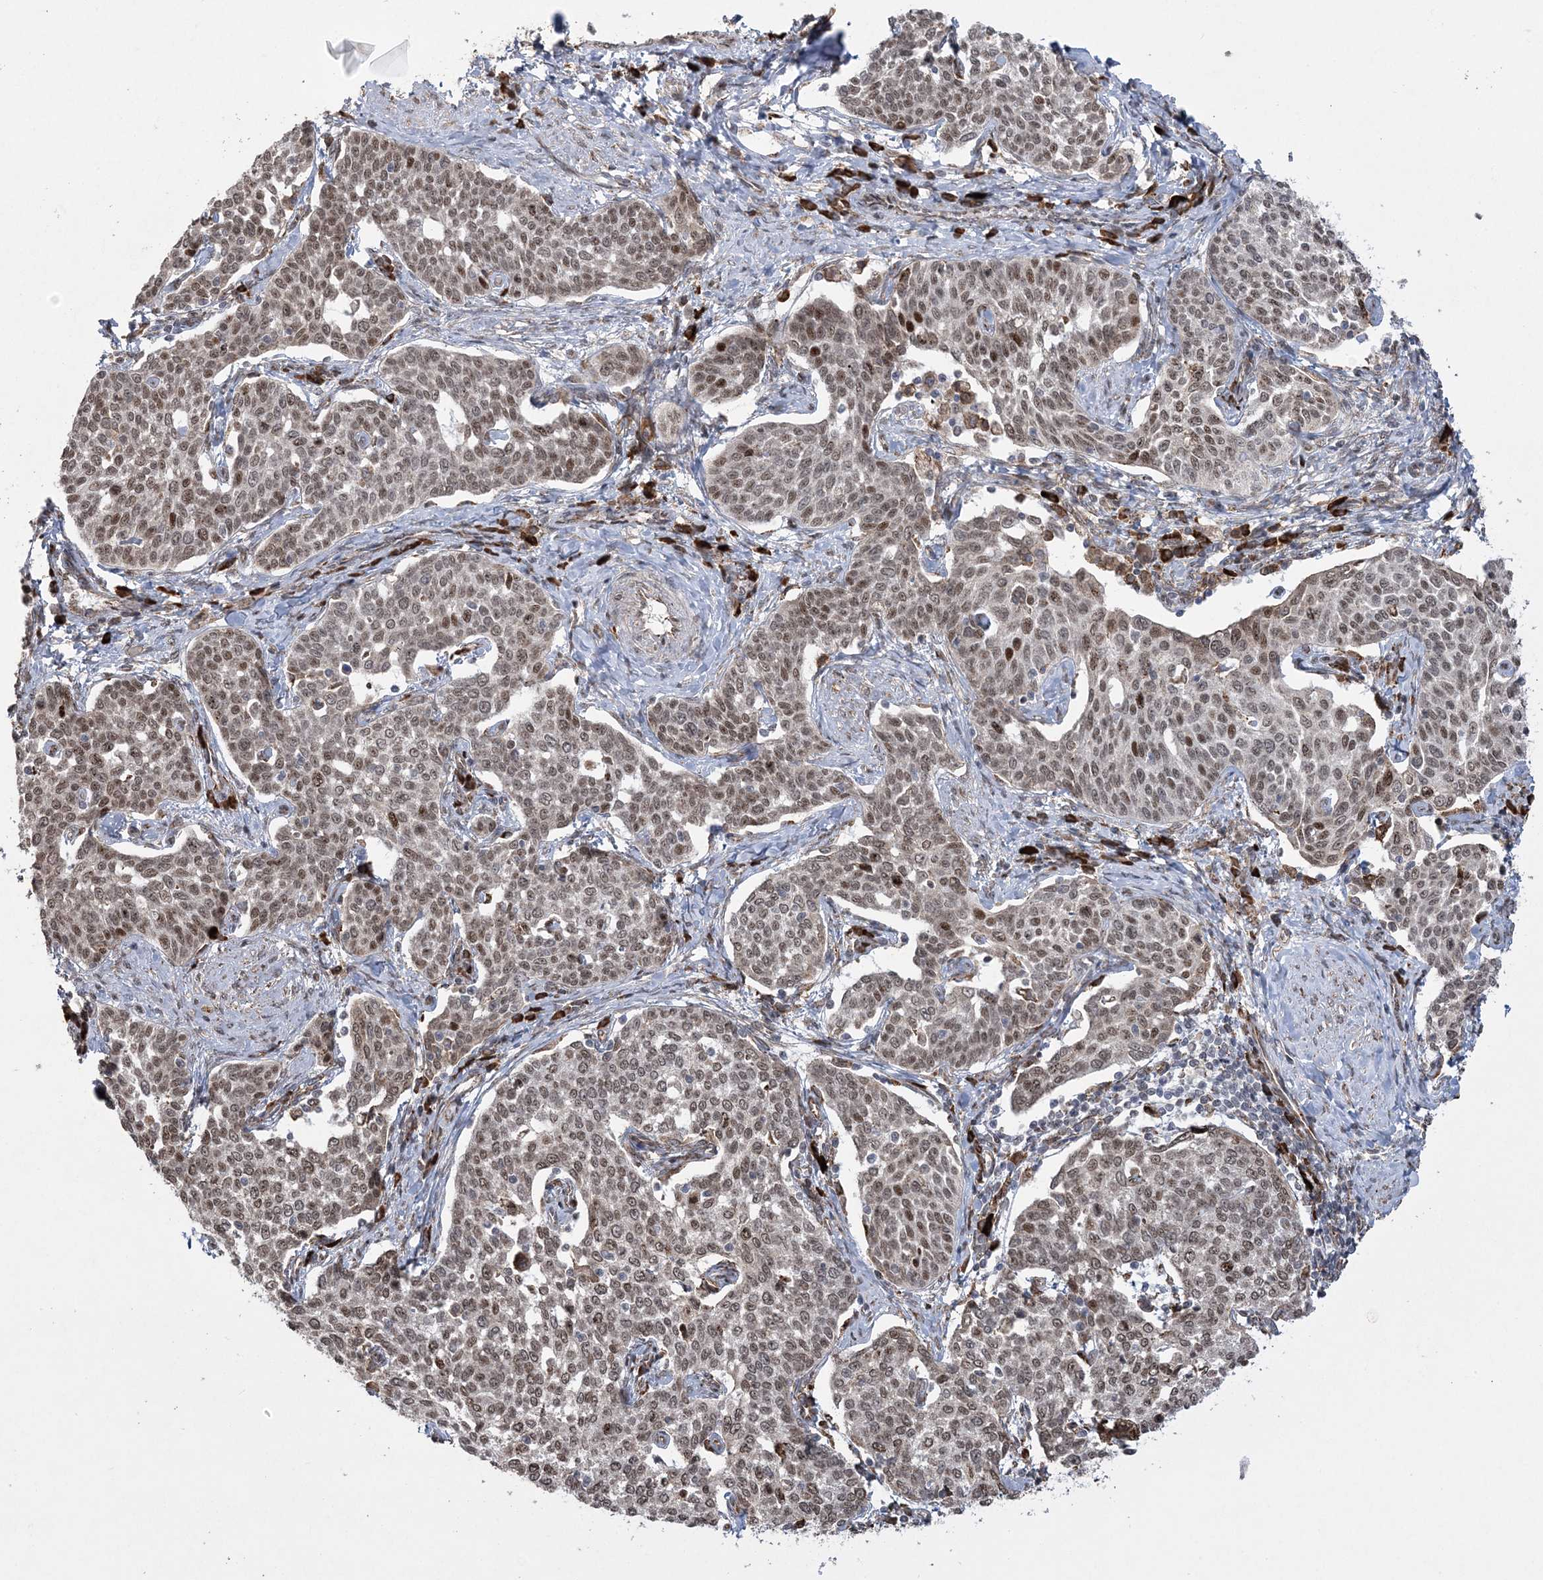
{"staining": {"intensity": "moderate", "quantity": ">75%", "location": "nuclear"}, "tissue": "cervical cancer", "cell_type": "Tumor cells", "image_type": "cancer", "snomed": [{"axis": "morphology", "description": "Squamous cell carcinoma, NOS"}, {"axis": "topography", "description": "Cervix"}], "caption": "Moderate nuclear staining is seen in about >75% of tumor cells in cervical cancer (squamous cell carcinoma).", "gene": "EFCAB12", "patient": {"sex": "female", "age": 34}}